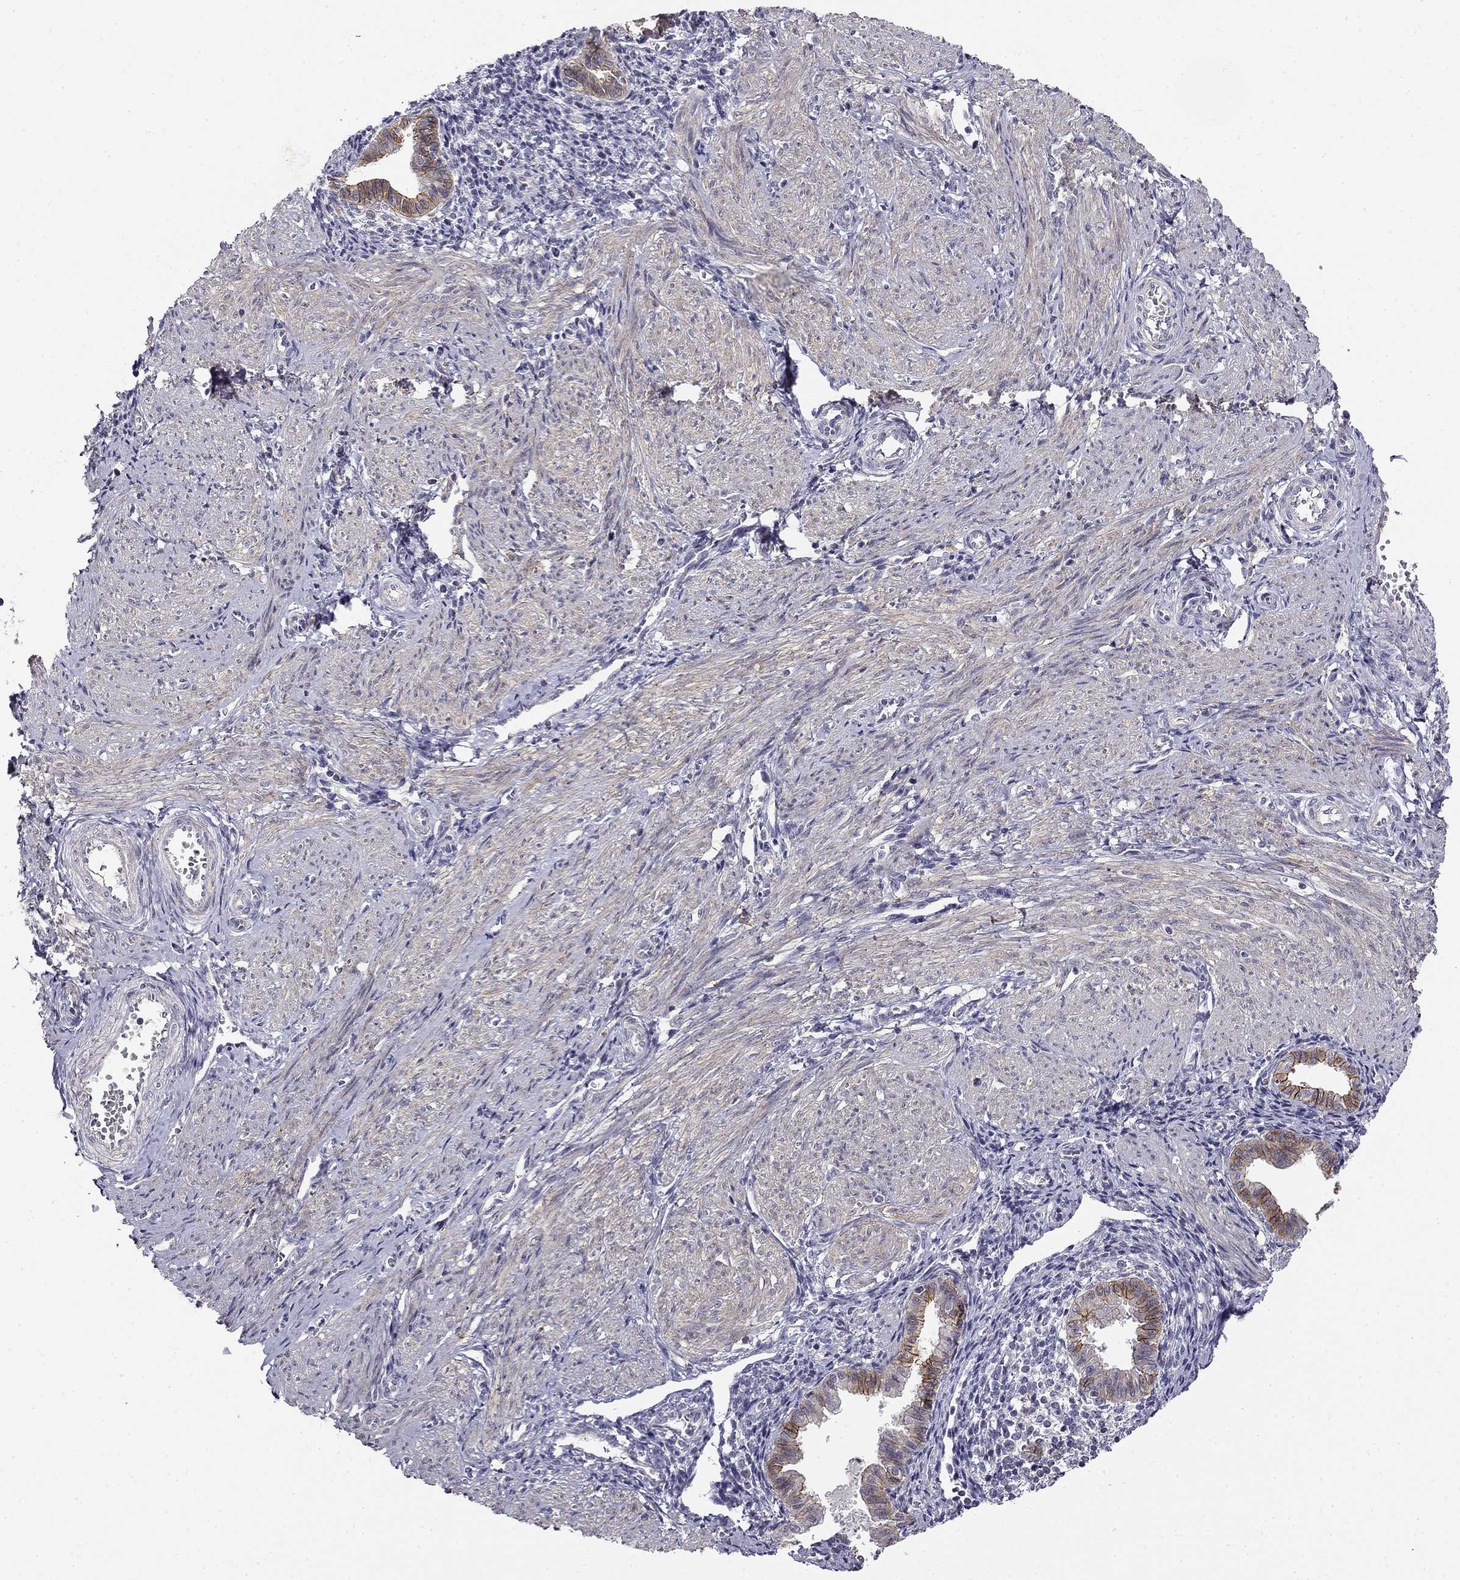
{"staining": {"intensity": "negative", "quantity": "none", "location": "none"}, "tissue": "endometrium", "cell_type": "Cells in endometrial stroma", "image_type": "normal", "snomed": [{"axis": "morphology", "description": "Normal tissue, NOS"}, {"axis": "topography", "description": "Endometrium"}], "caption": "IHC histopathology image of normal endometrium stained for a protein (brown), which displays no expression in cells in endometrial stroma.", "gene": "CNR1", "patient": {"sex": "female", "age": 37}}